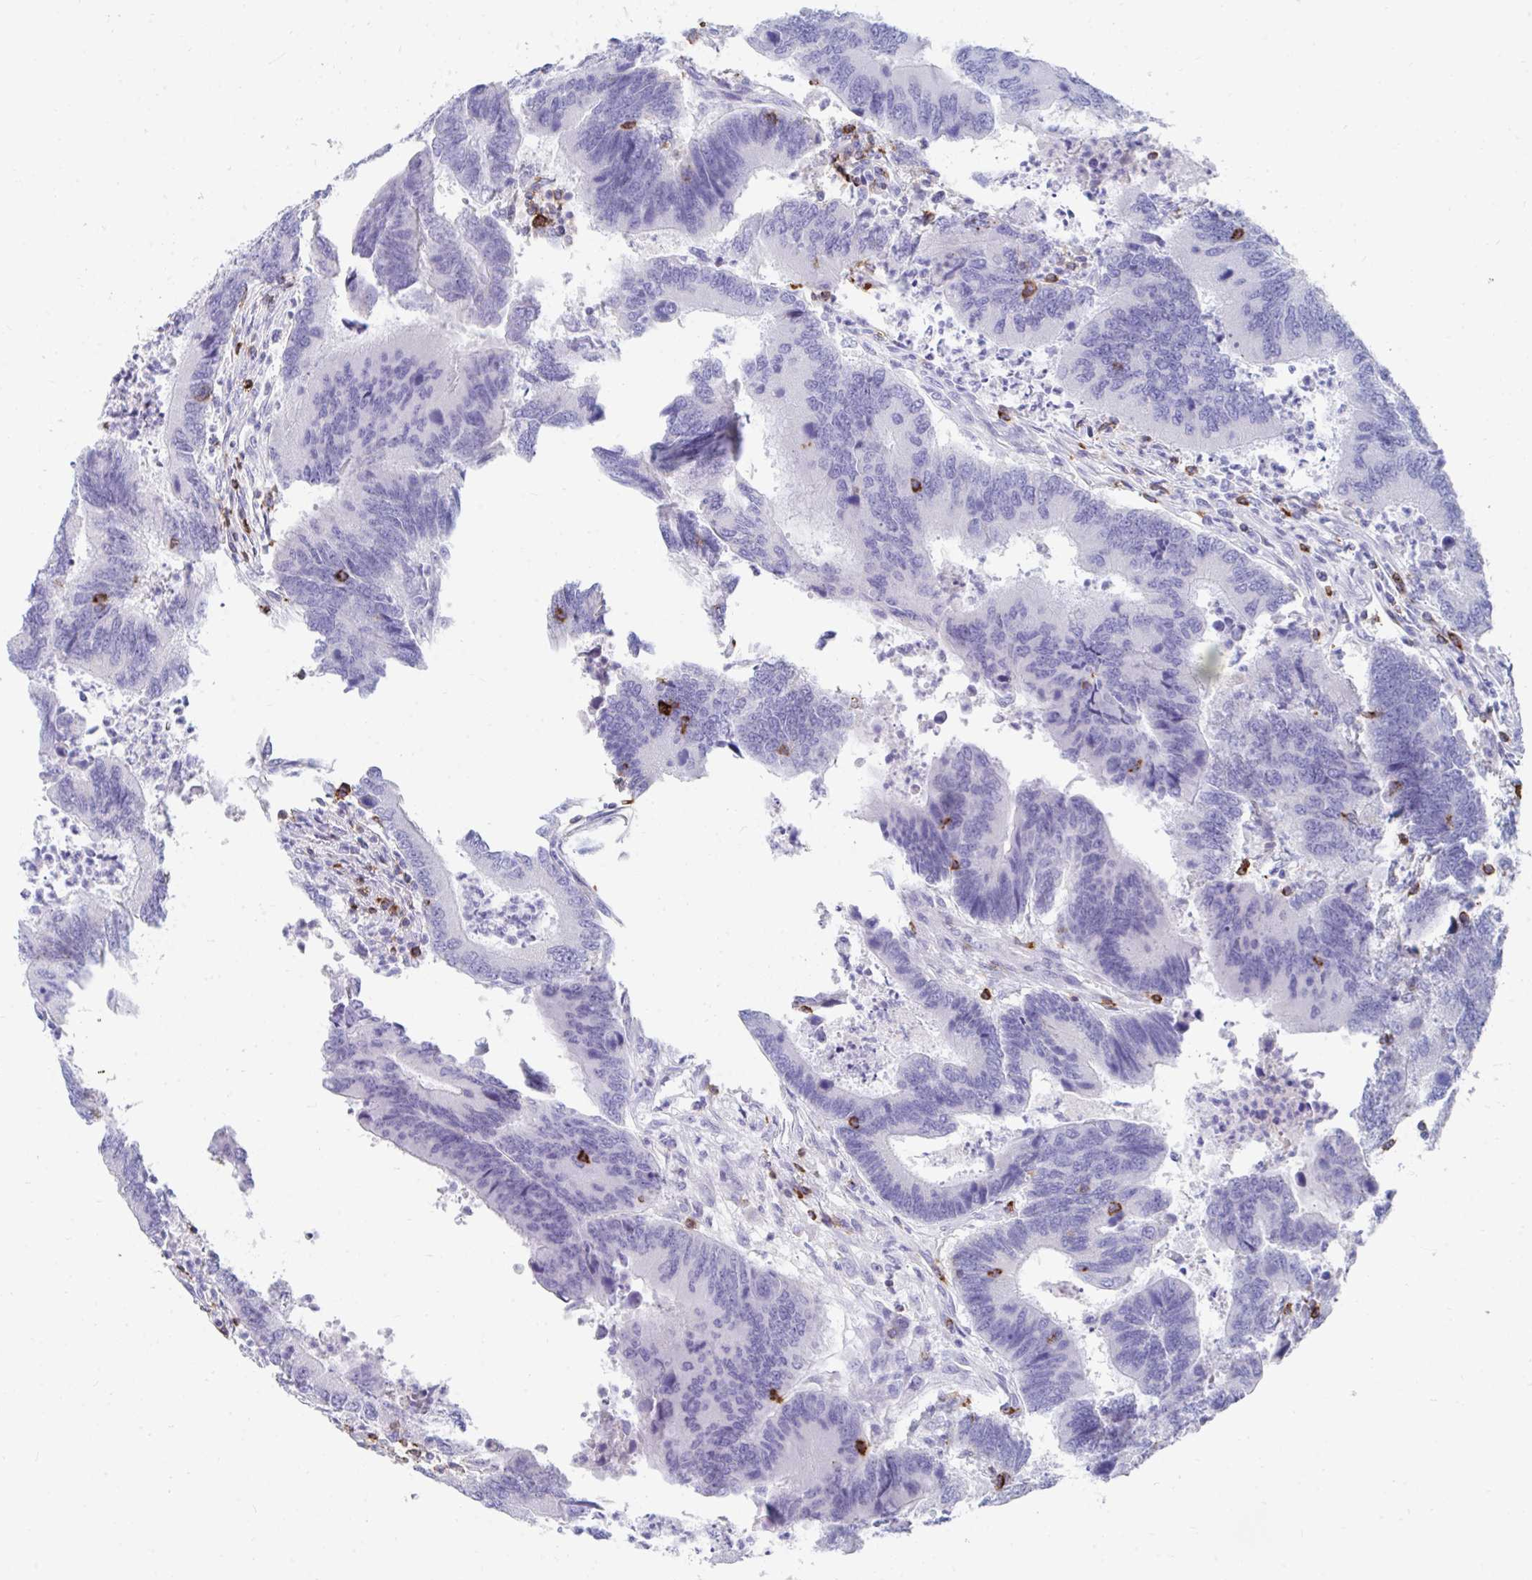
{"staining": {"intensity": "negative", "quantity": "none", "location": "none"}, "tissue": "colorectal cancer", "cell_type": "Tumor cells", "image_type": "cancer", "snomed": [{"axis": "morphology", "description": "Adenocarcinoma, NOS"}, {"axis": "topography", "description": "Colon"}], "caption": "The photomicrograph reveals no significant staining in tumor cells of colorectal cancer. (IHC, brightfield microscopy, high magnification).", "gene": "CD7", "patient": {"sex": "female", "age": 67}}